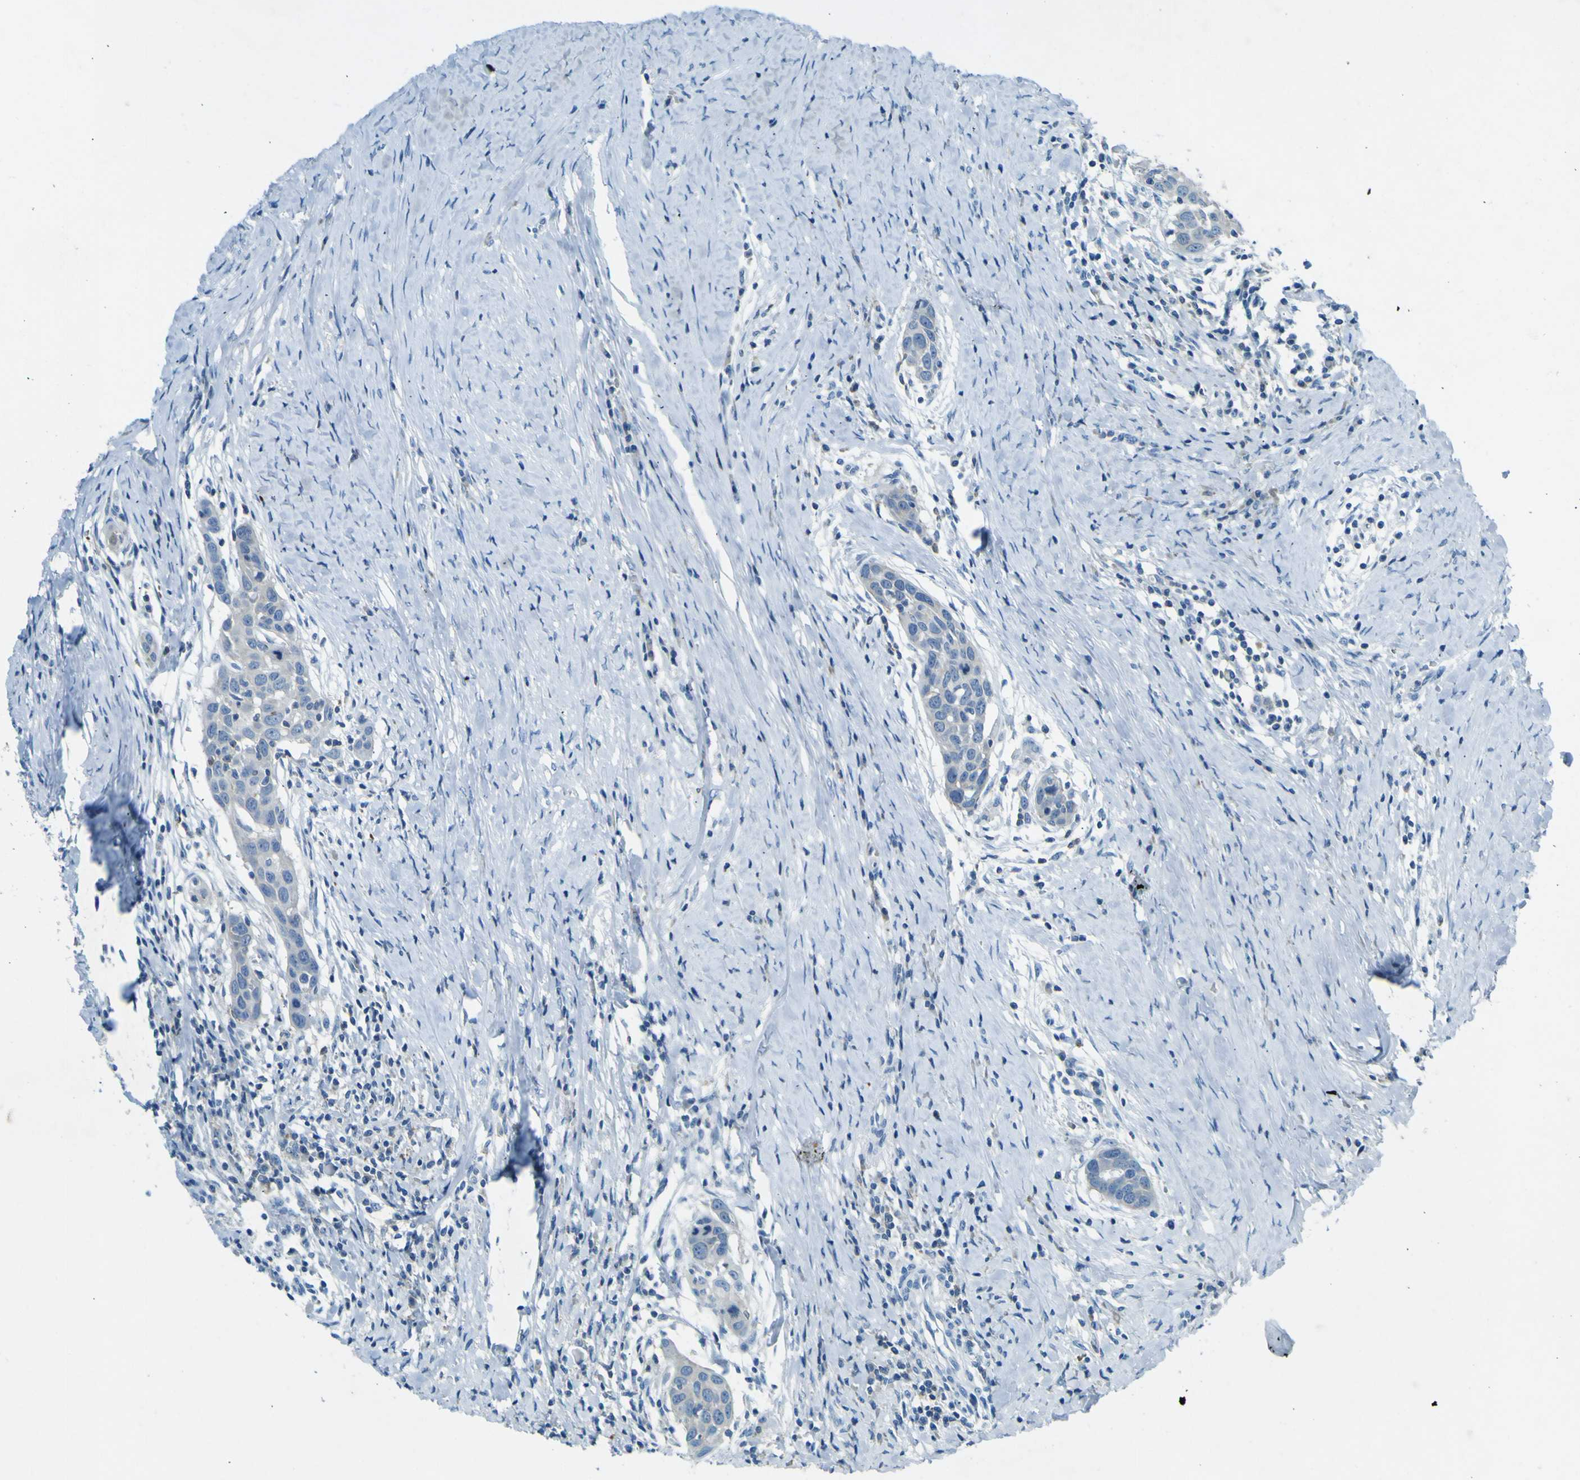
{"staining": {"intensity": "negative", "quantity": "none", "location": "none"}, "tissue": "head and neck cancer", "cell_type": "Tumor cells", "image_type": "cancer", "snomed": [{"axis": "morphology", "description": "Squamous cell carcinoma, NOS"}, {"axis": "topography", "description": "Oral tissue"}, {"axis": "topography", "description": "Head-Neck"}], "caption": "Immunohistochemistry photomicrograph of neoplastic tissue: human head and neck squamous cell carcinoma stained with DAB (3,3'-diaminobenzidine) shows no significant protein positivity in tumor cells. (DAB IHC with hematoxylin counter stain).", "gene": "SORCS1", "patient": {"sex": "female", "age": 50}}